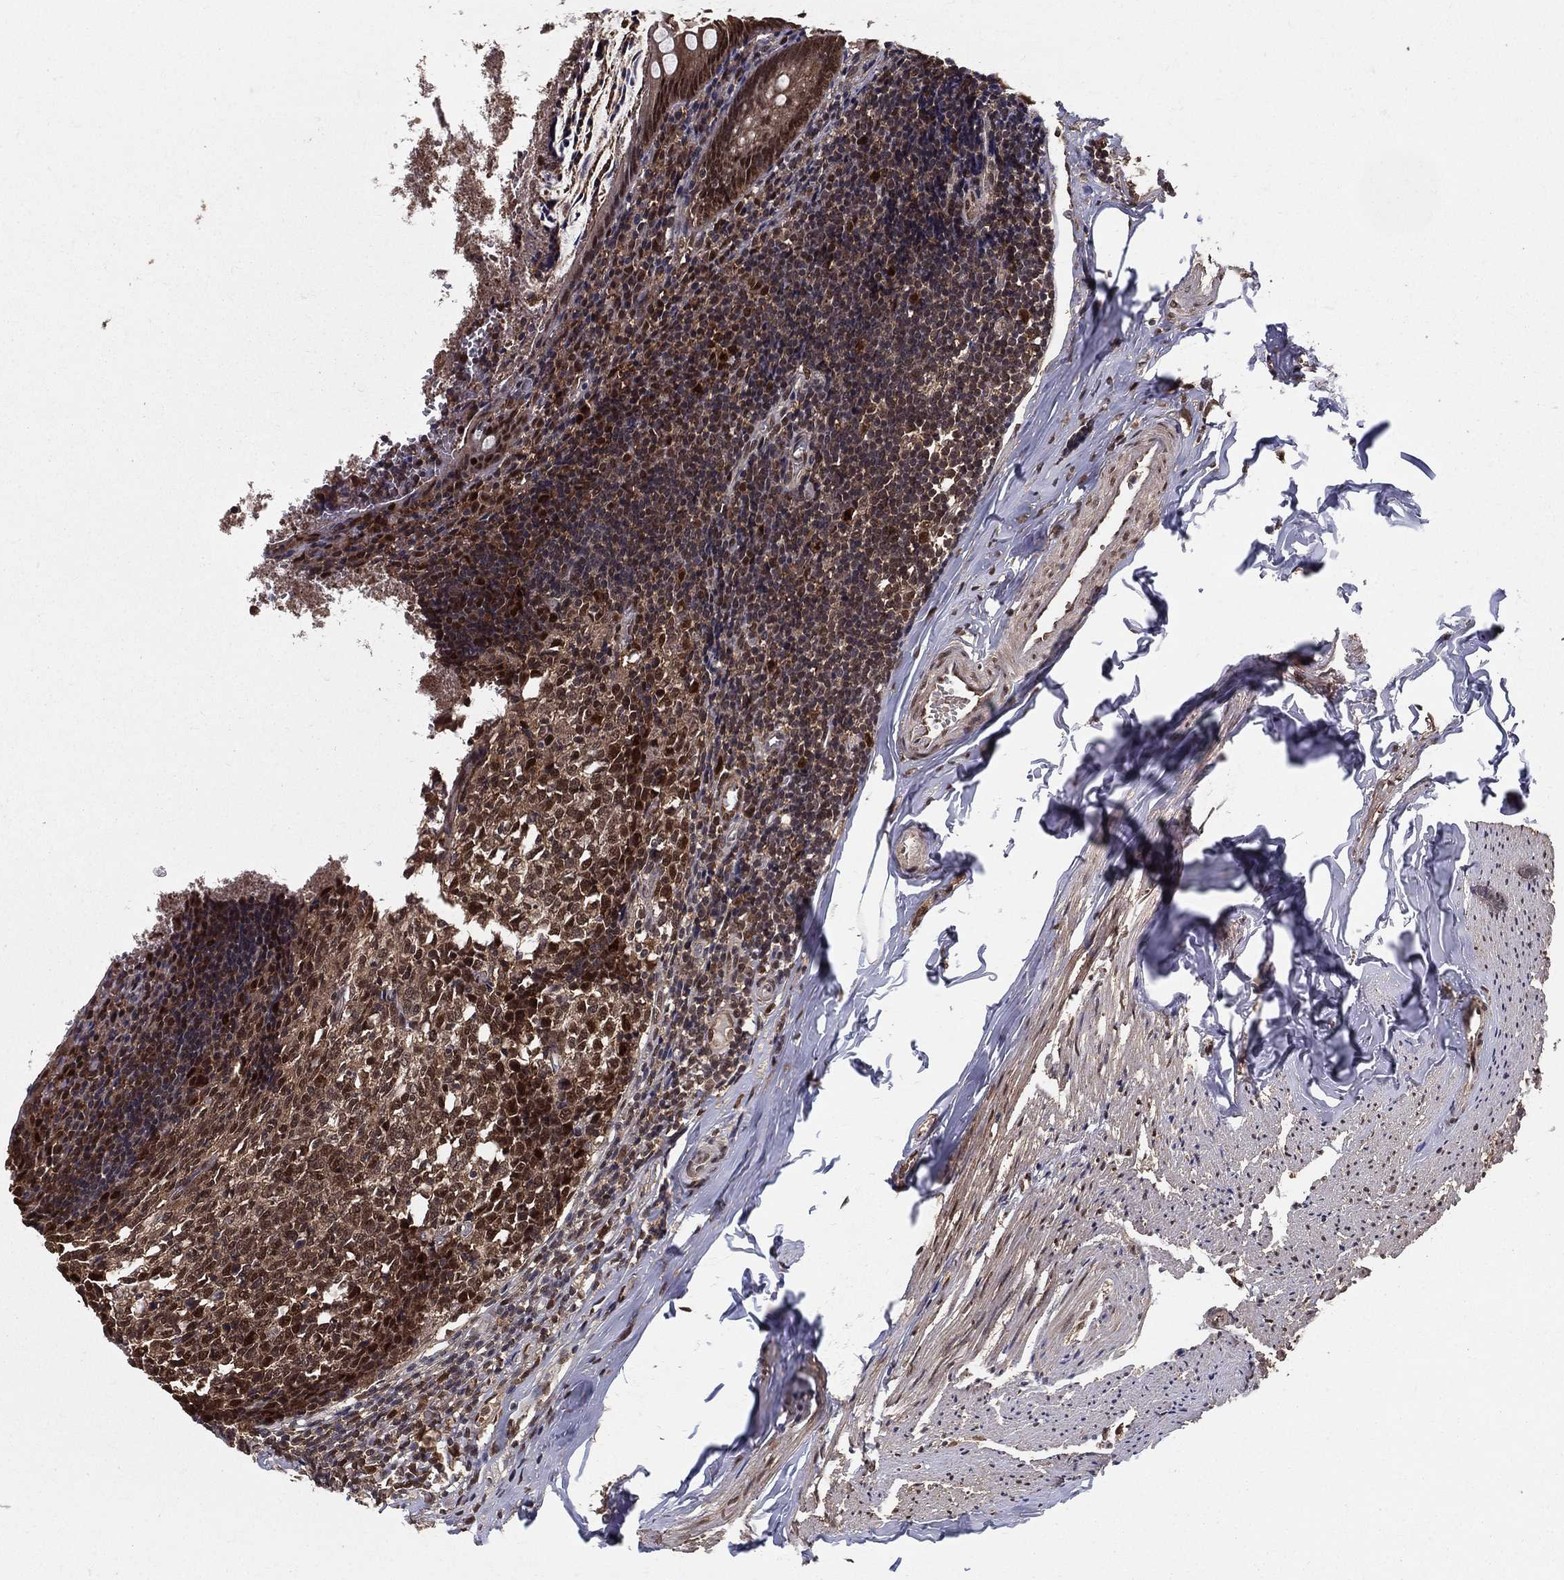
{"staining": {"intensity": "moderate", "quantity": "25%-75%", "location": "cytoplasmic/membranous,nuclear"}, "tissue": "appendix", "cell_type": "Glandular cells", "image_type": "normal", "snomed": [{"axis": "morphology", "description": "Normal tissue, NOS"}, {"axis": "topography", "description": "Appendix"}], "caption": "A high-resolution photomicrograph shows immunohistochemistry (IHC) staining of normal appendix, which displays moderate cytoplasmic/membranous,nuclear positivity in about 25%-75% of glandular cells.", "gene": "CARM1", "patient": {"sex": "female", "age": 23}}